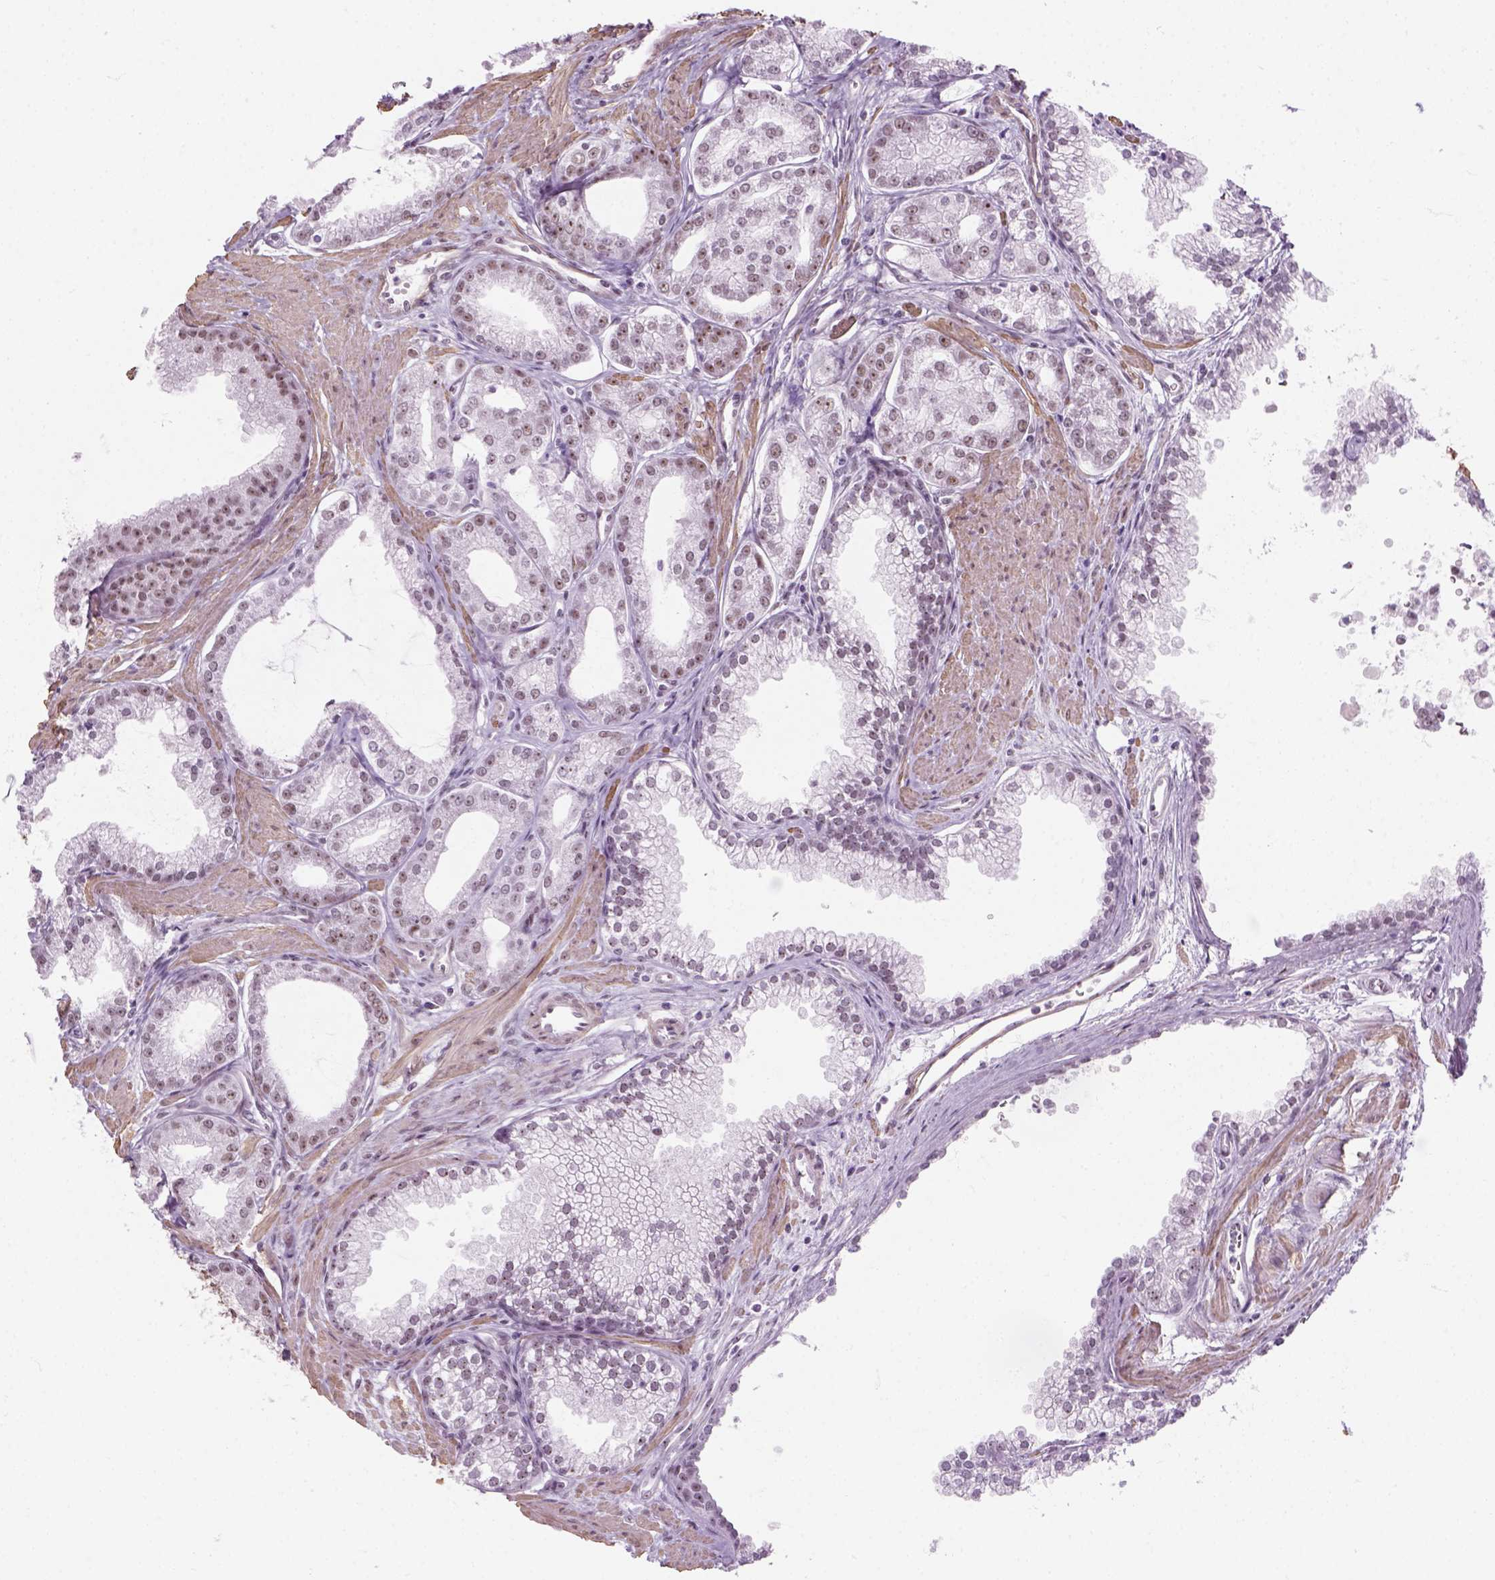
{"staining": {"intensity": "moderate", "quantity": ">75%", "location": "nuclear"}, "tissue": "prostate cancer", "cell_type": "Tumor cells", "image_type": "cancer", "snomed": [{"axis": "morphology", "description": "Adenocarcinoma, NOS"}, {"axis": "topography", "description": "Prostate"}], "caption": "Protein staining of prostate cancer tissue reveals moderate nuclear expression in approximately >75% of tumor cells. Immunohistochemistry stains the protein of interest in brown and the nuclei are stained blue.", "gene": "ZNF865", "patient": {"sex": "male", "age": 71}}